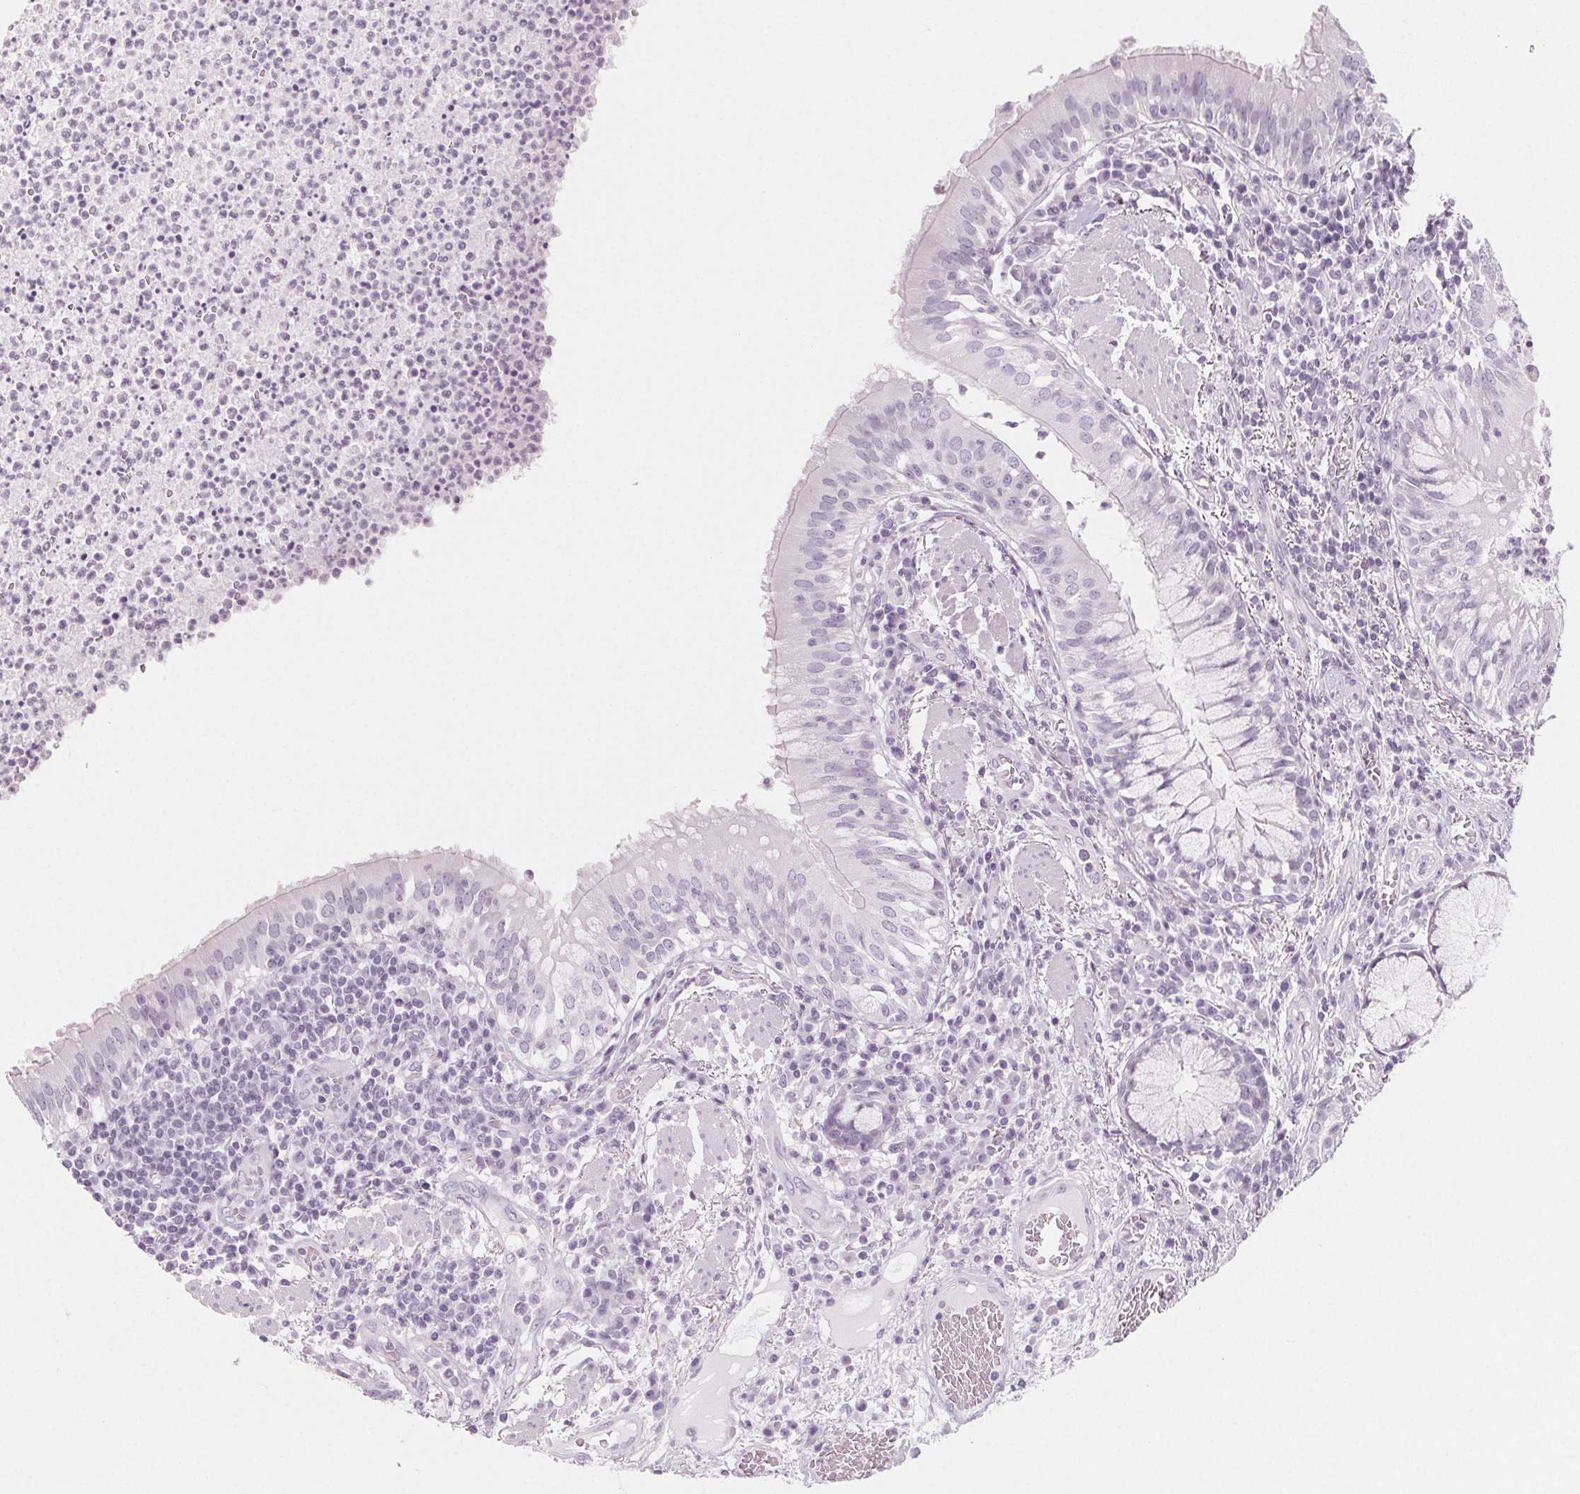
{"staining": {"intensity": "negative", "quantity": "none", "location": "none"}, "tissue": "bronchus", "cell_type": "Respiratory epithelial cells", "image_type": "normal", "snomed": [{"axis": "morphology", "description": "Normal tissue, NOS"}, {"axis": "topography", "description": "Lymph node"}, {"axis": "topography", "description": "Bronchus"}], "caption": "Immunohistochemistry micrograph of normal bronchus: human bronchus stained with DAB (3,3'-diaminobenzidine) shows no significant protein positivity in respiratory epithelial cells.", "gene": "SH3GL2", "patient": {"sex": "male", "age": 56}}